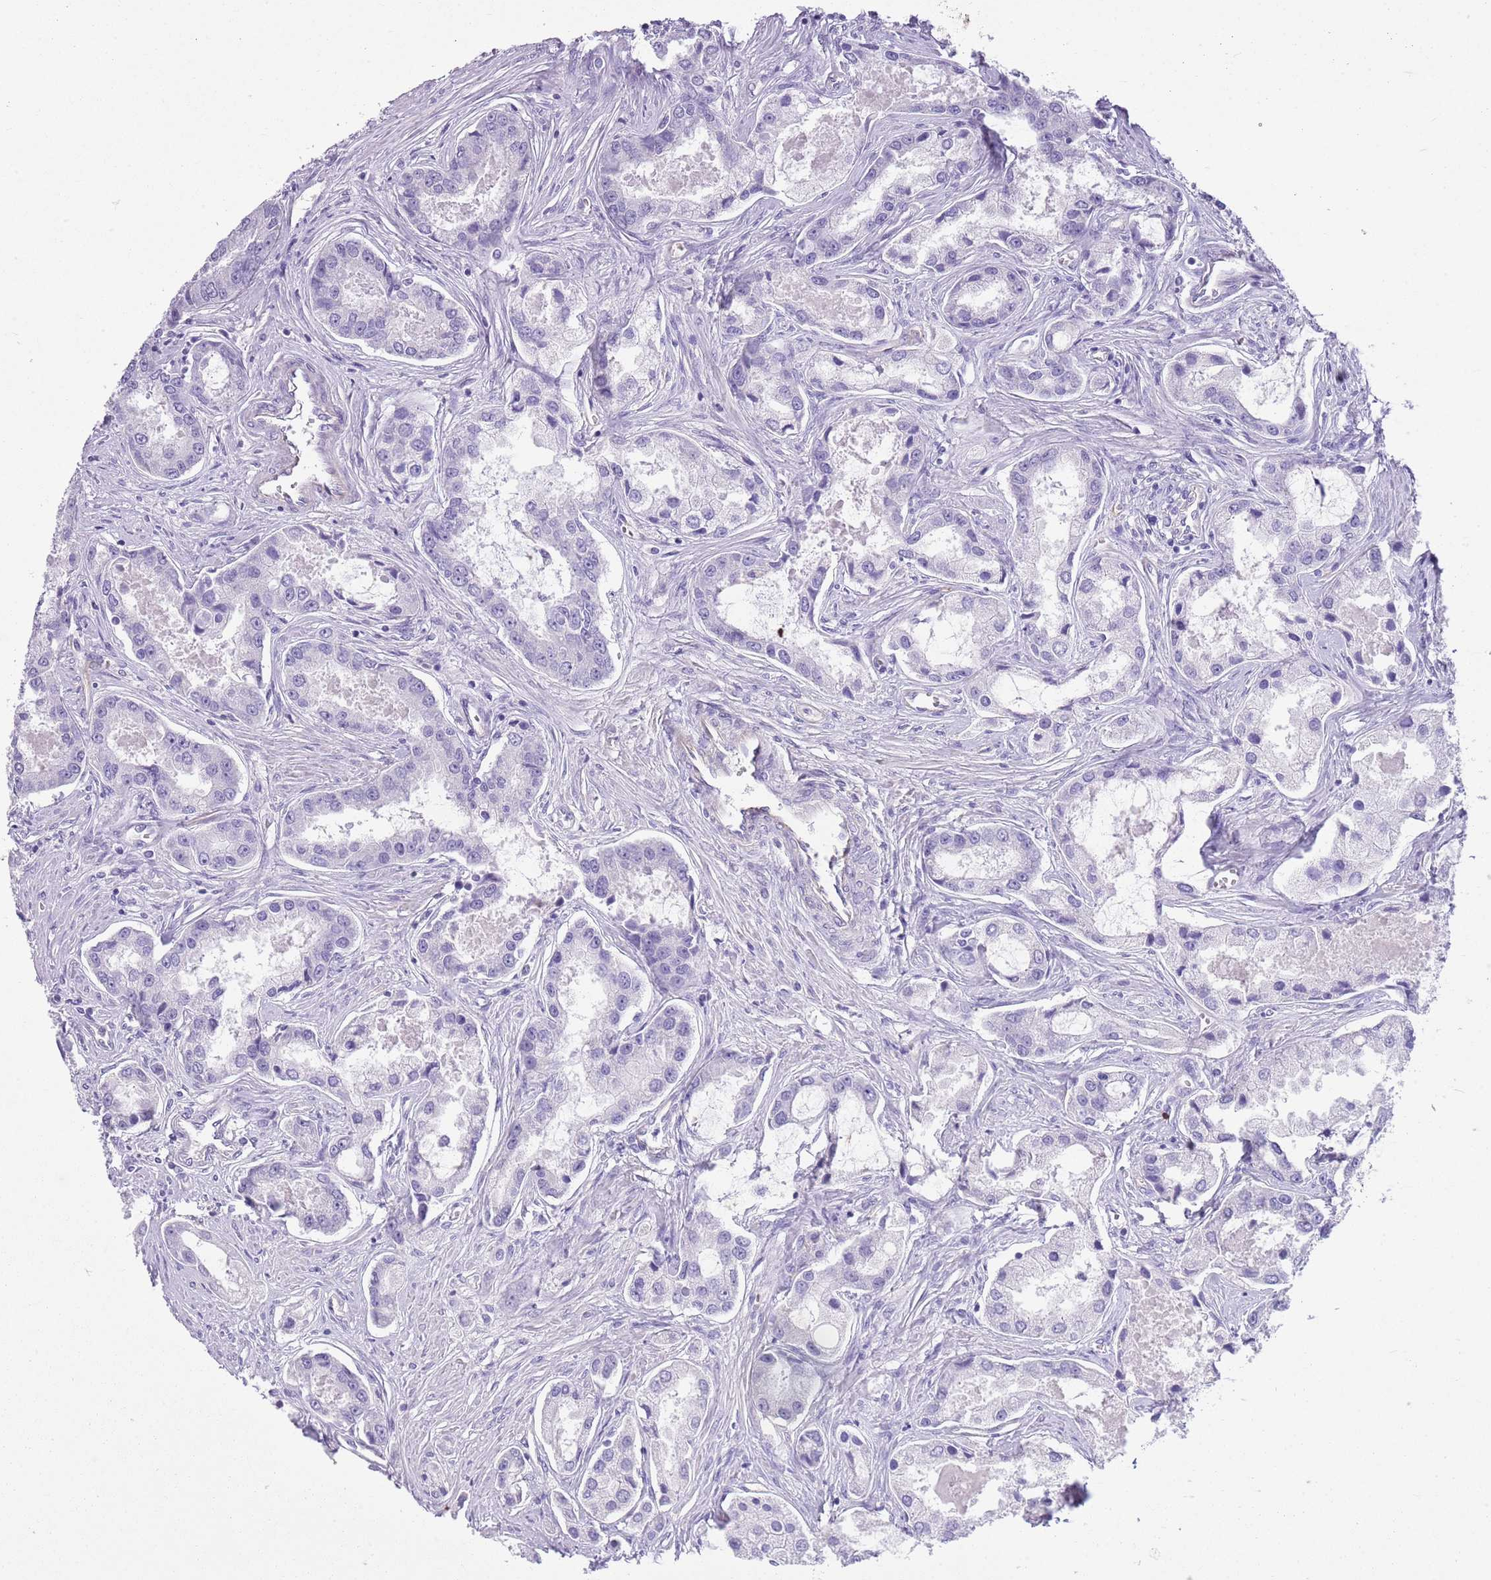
{"staining": {"intensity": "negative", "quantity": "none", "location": "none"}, "tissue": "prostate cancer", "cell_type": "Tumor cells", "image_type": "cancer", "snomed": [{"axis": "morphology", "description": "Adenocarcinoma, Low grade"}, {"axis": "topography", "description": "Prostate"}], "caption": "DAB immunohistochemical staining of human low-grade adenocarcinoma (prostate) demonstrates no significant staining in tumor cells. (DAB (3,3'-diaminobenzidine) immunohistochemistry (IHC), high magnification).", "gene": "TSGA13", "patient": {"sex": "male", "age": 68}}